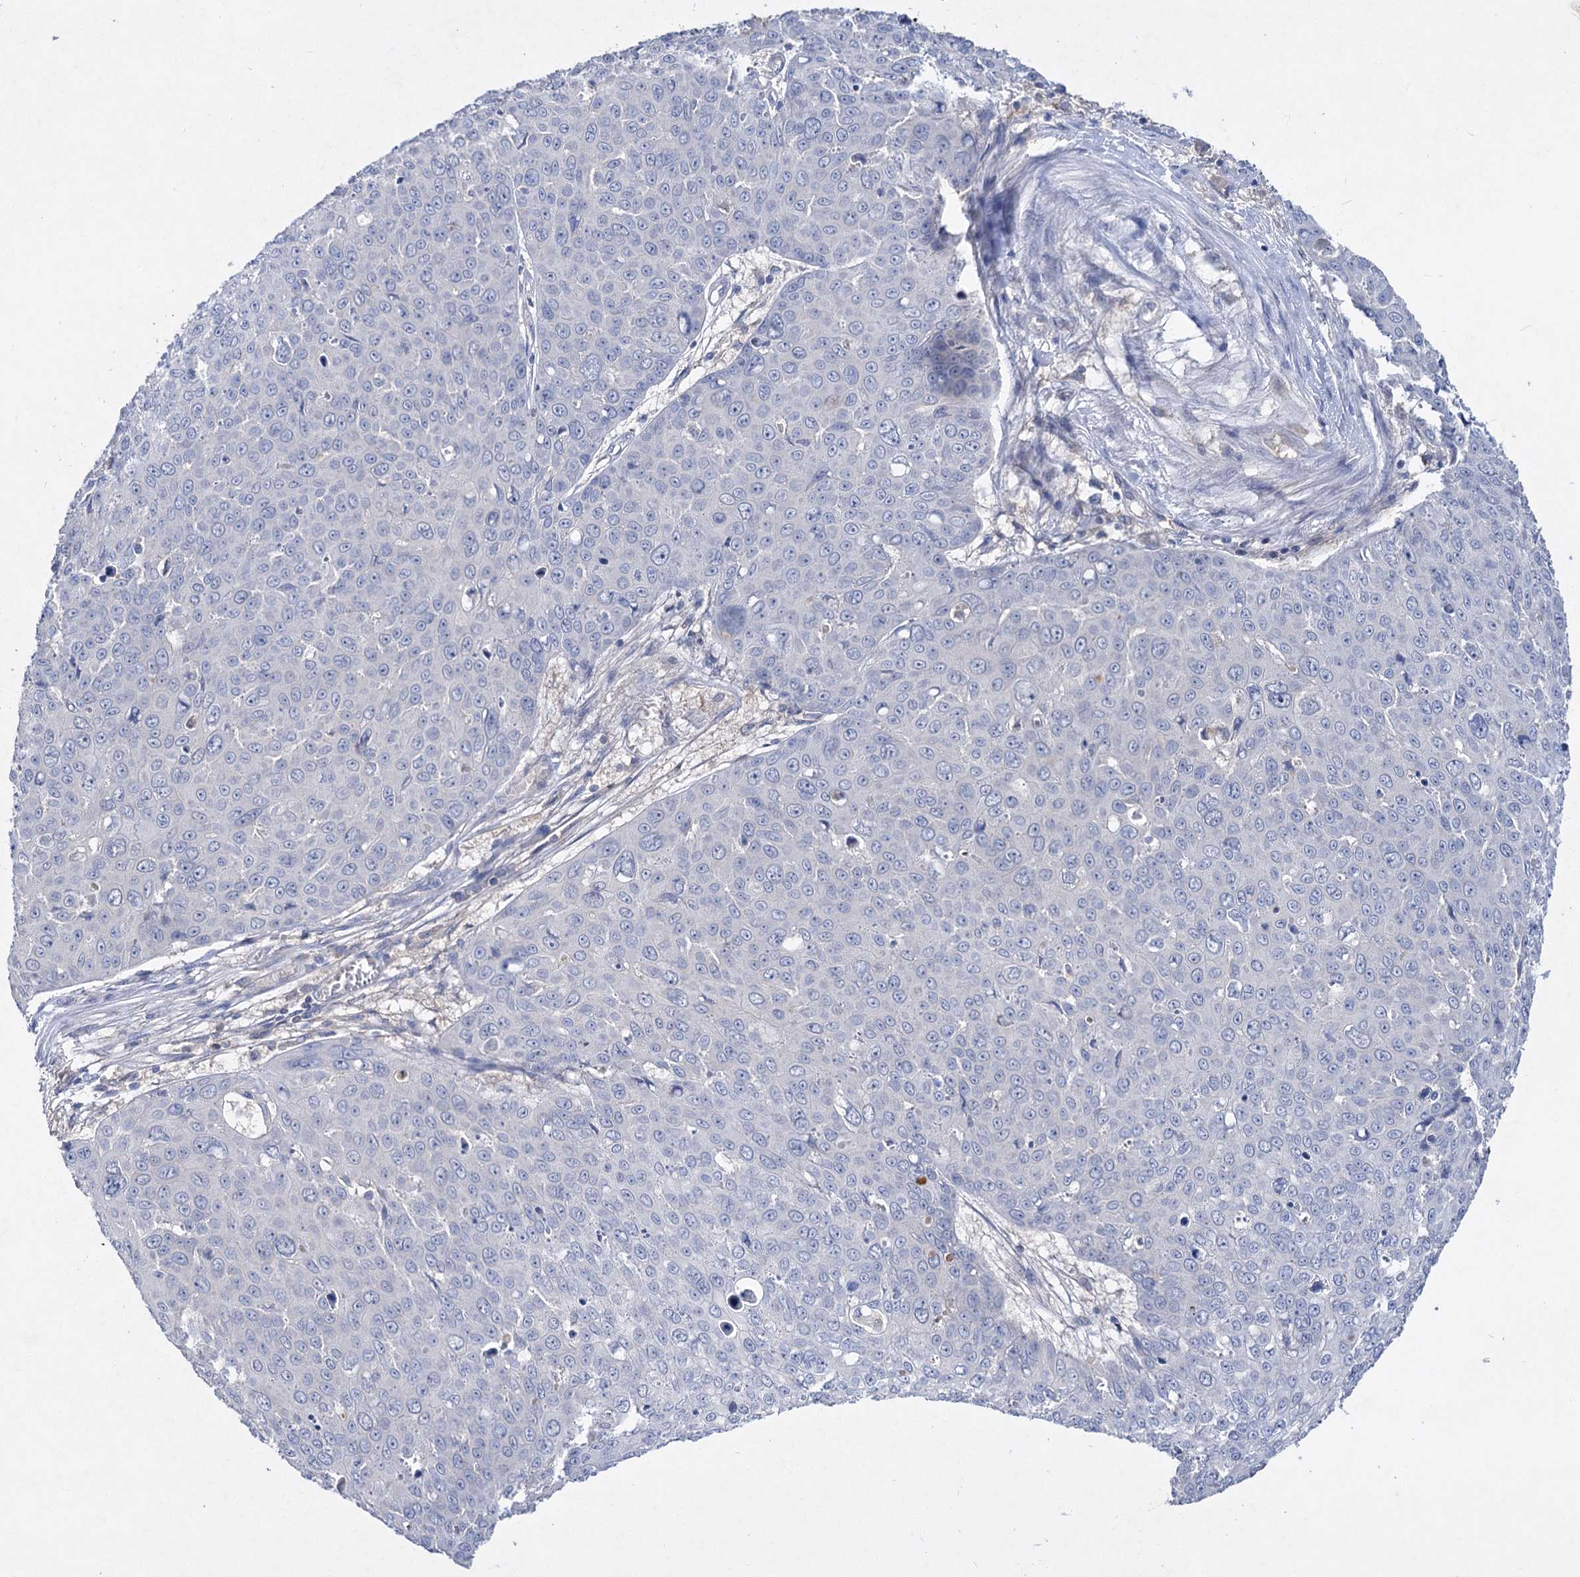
{"staining": {"intensity": "negative", "quantity": "none", "location": "none"}, "tissue": "skin cancer", "cell_type": "Tumor cells", "image_type": "cancer", "snomed": [{"axis": "morphology", "description": "Squamous cell carcinoma, NOS"}, {"axis": "topography", "description": "Skin"}], "caption": "Tumor cells are negative for protein expression in human skin cancer (squamous cell carcinoma).", "gene": "ATP4A", "patient": {"sex": "male", "age": 71}}